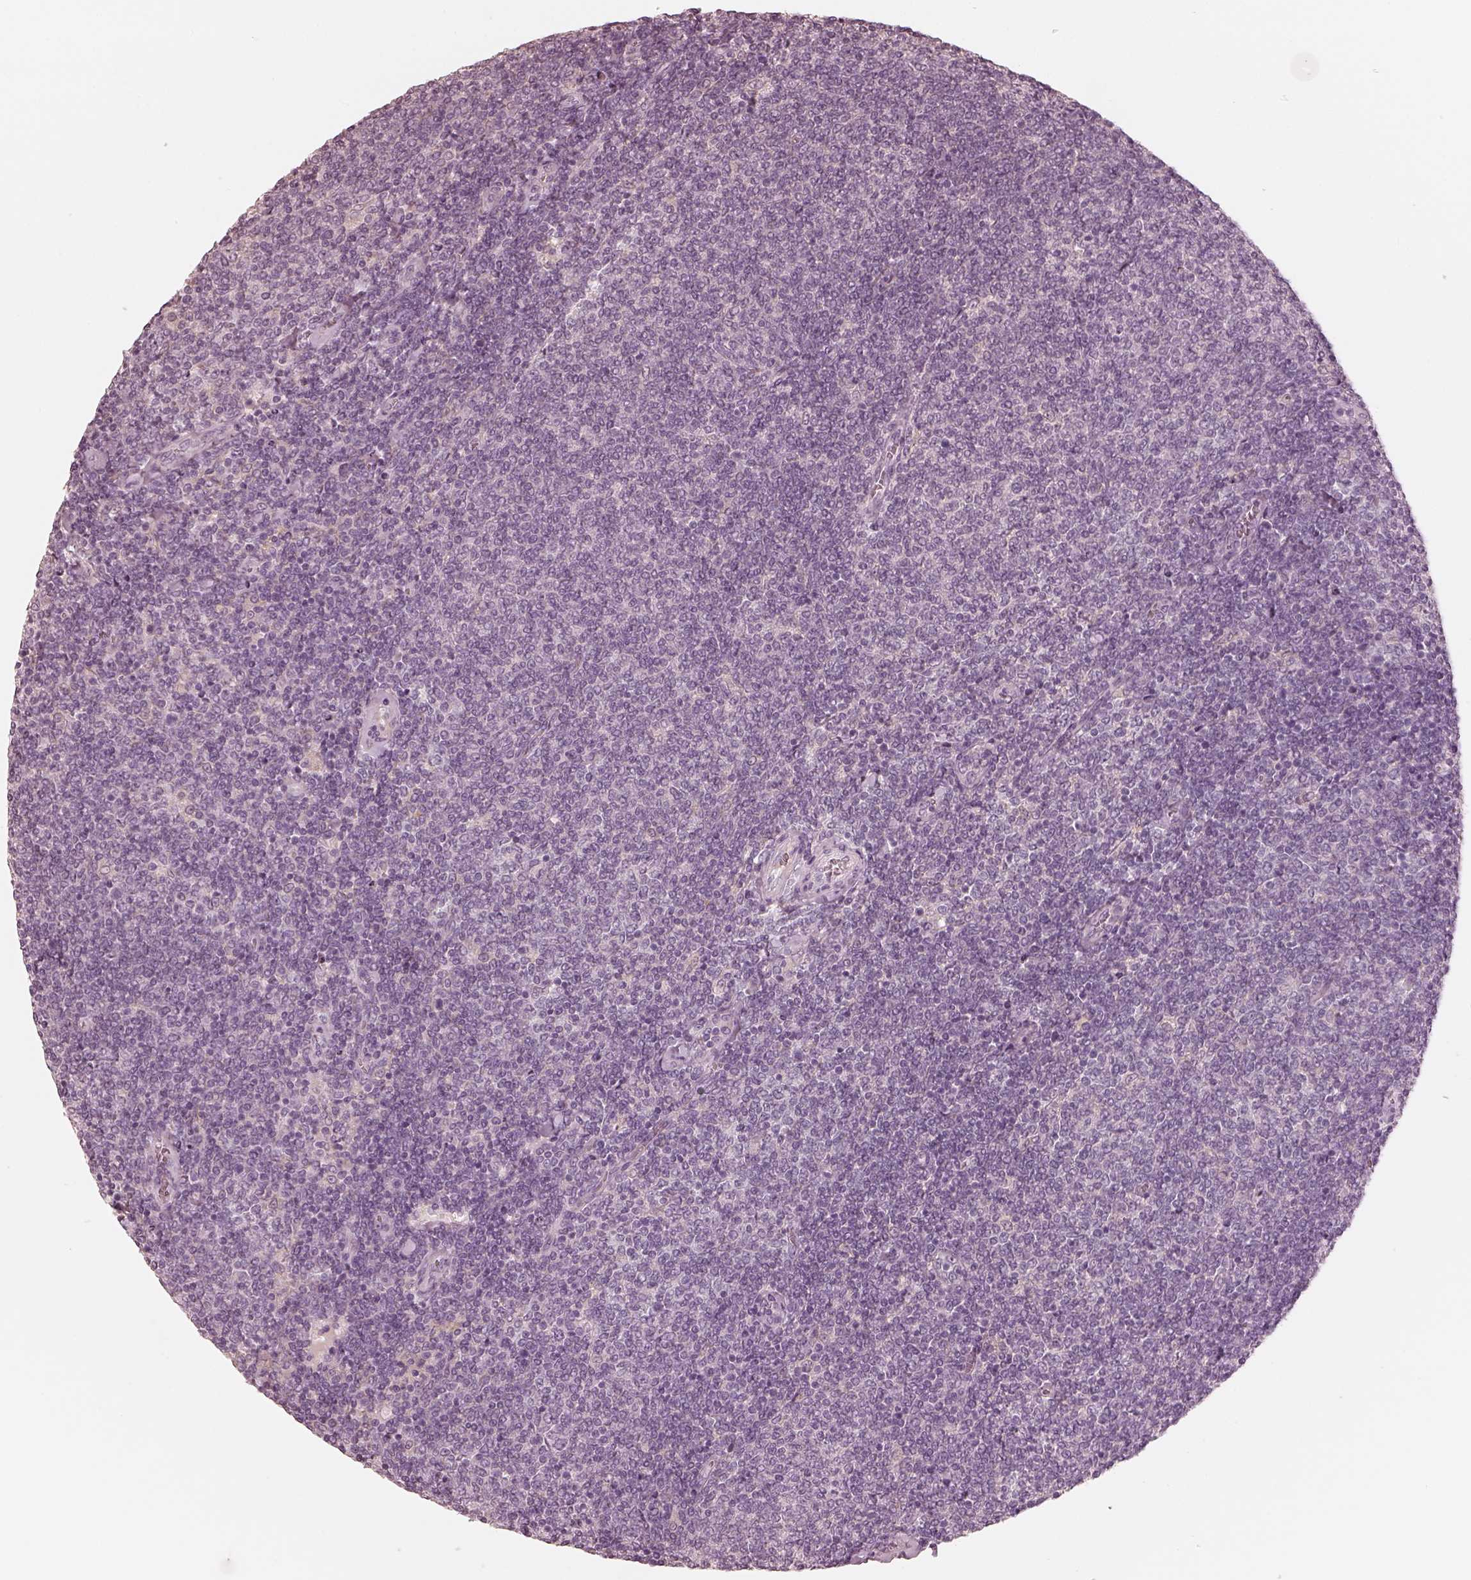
{"staining": {"intensity": "negative", "quantity": "none", "location": "none"}, "tissue": "lymphoma", "cell_type": "Tumor cells", "image_type": "cancer", "snomed": [{"axis": "morphology", "description": "Malignant lymphoma, non-Hodgkin's type, Low grade"}, {"axis": "topography", "description": "Lymph node"}], "caption": "Image shows no protein staining in tumor cells of malignant lymphoma, non-Hodgkin's type (low-grade) tissue.", "gene": "CALR3", "patient": {"sex": "male", "age": 52}}